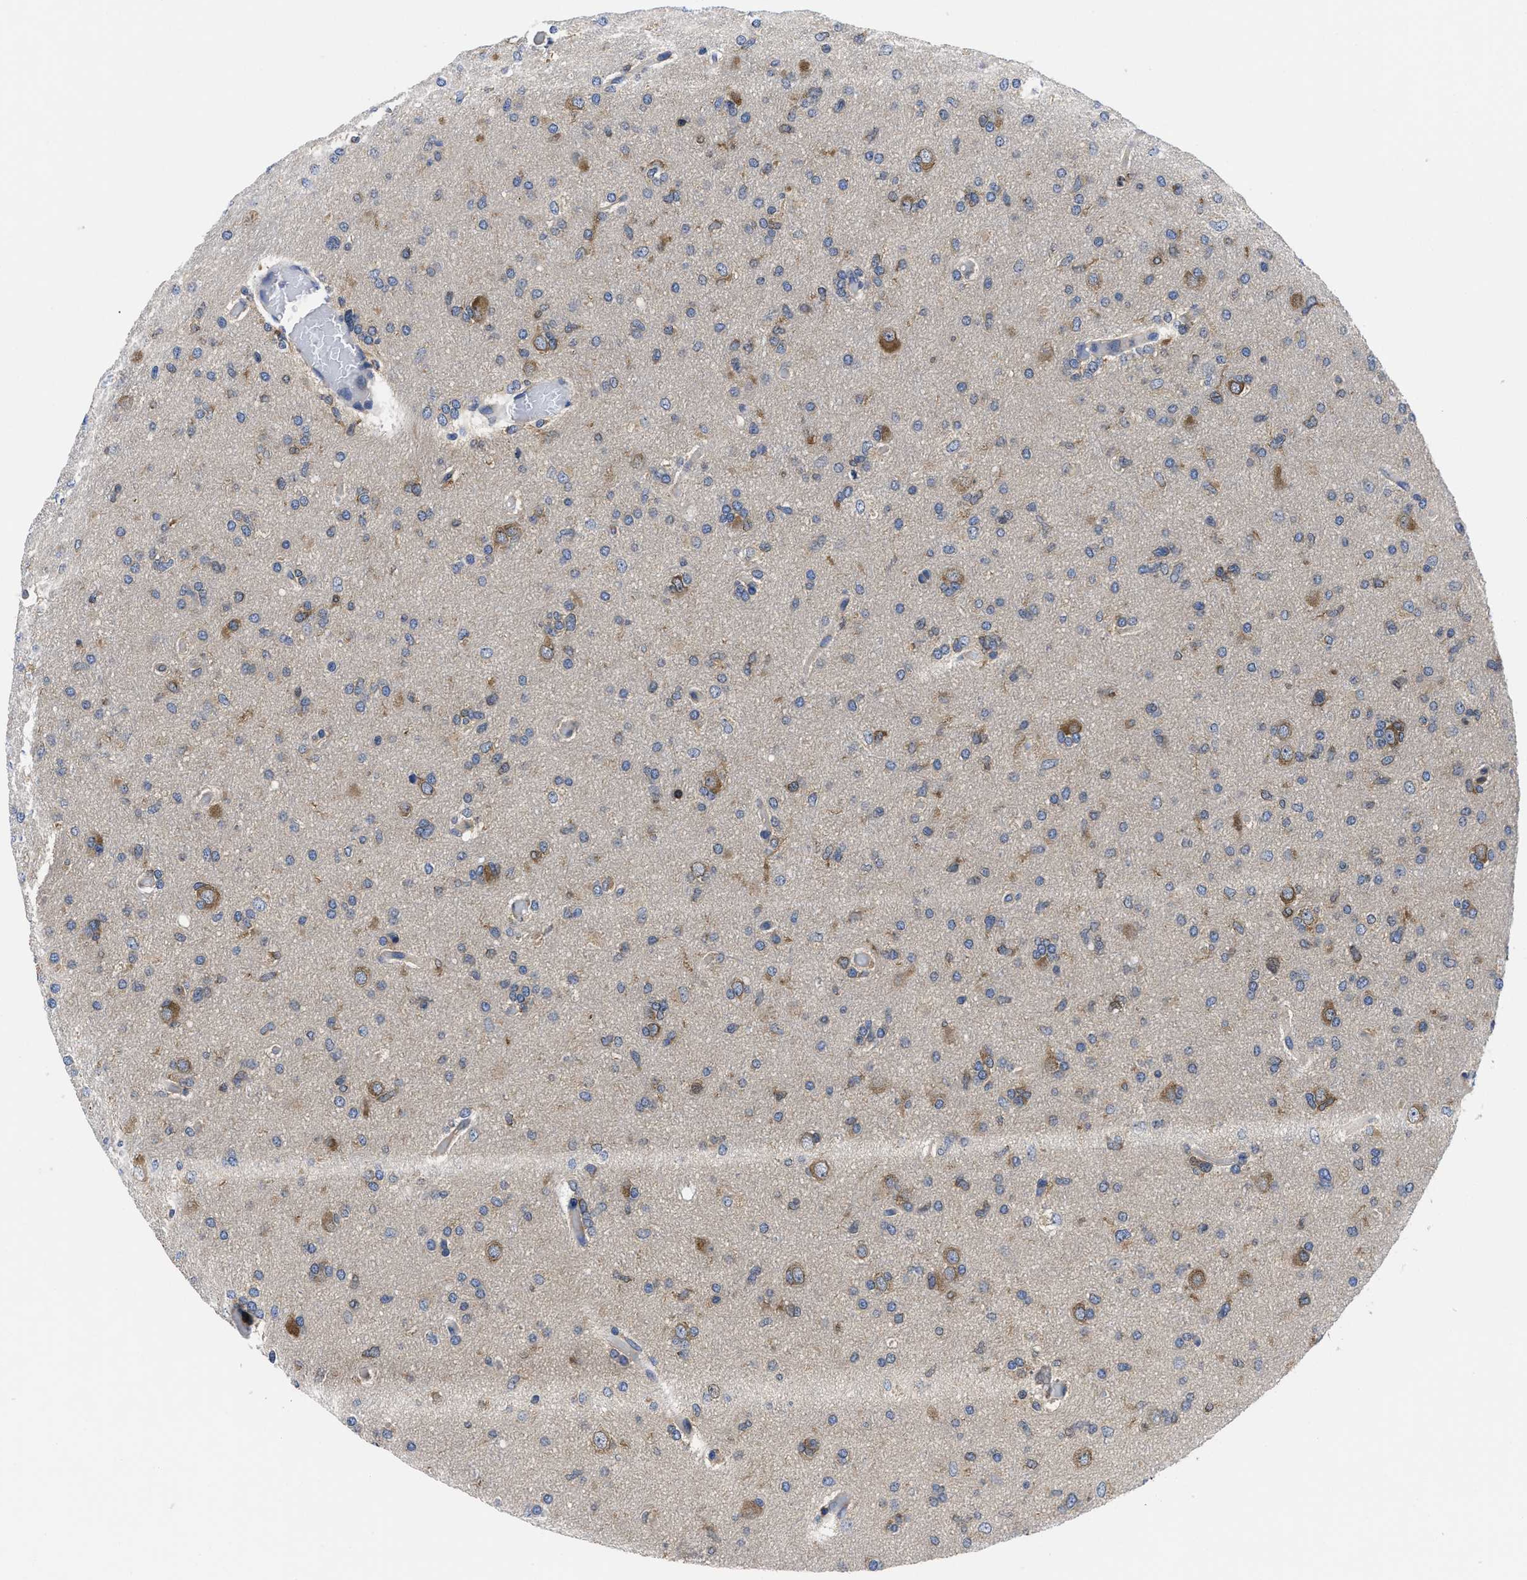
{"staining": {"intensity": "moderate", "quantity": "25%-75%", "location": "cytoplasmic/membranous"}, "tissue": "glioma", "cell_type": "Tumor cells", "image_type": "cancer", "snomed": [{"axis": "morphology", "description": "Glioma, malignant, High grade"}, {"axis": "topography", "description": "Cerebral cortex"}], "caption": "High-magnification brightfield microscopy of high-grade glioma (malignant) stained with DAB (brown) and counterstained with hematoxylin (blue). tumor cells exhibit moderate cytoplasmic/membranous positivity is seen in about25%-75% of cells. (Brightfield microscopy of DAB IHC at high magnification).", "gene": "YARS1", "patient": {"sex": "female", "age": 36}}